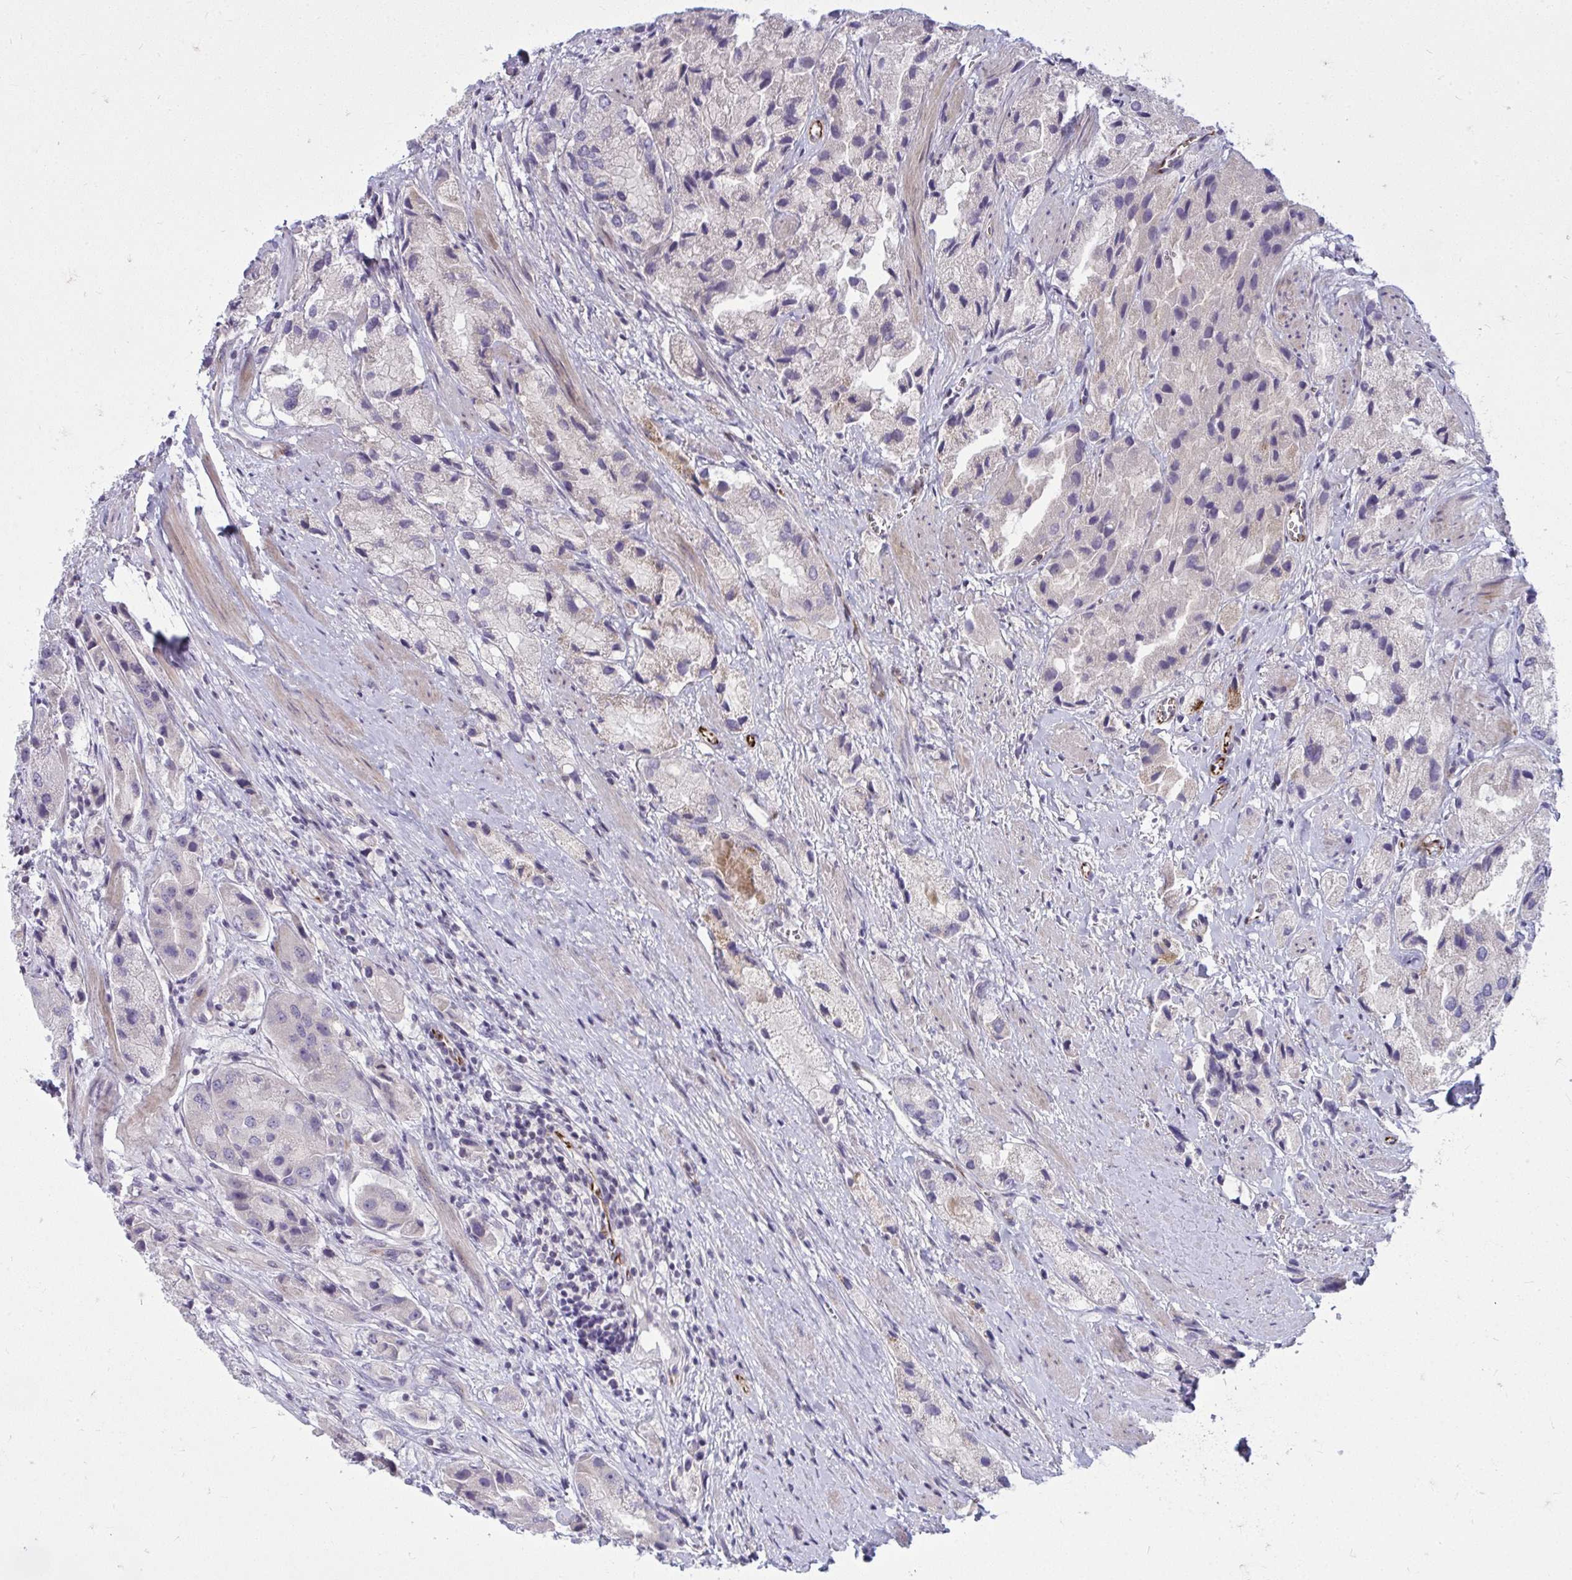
{"staining": {"intensity": "negative", "quantity": "none", "location": "none"}, "tissue": "prostate cancer", "cell_type": "Tumor cells", "image_type": "cancer", "snomed": [{"axis": "morphology", "description": "Adenocarcinoma, Low grade"}, {"axis": "topography", "description": "Prostate"}], "caption": "A photomicrograph of human low-grade adenocarcinoma (prostate) is negative for staining in tumor cells.", "gene": "SLC14A1", "patient": {"sex": "male", "age": 69}}